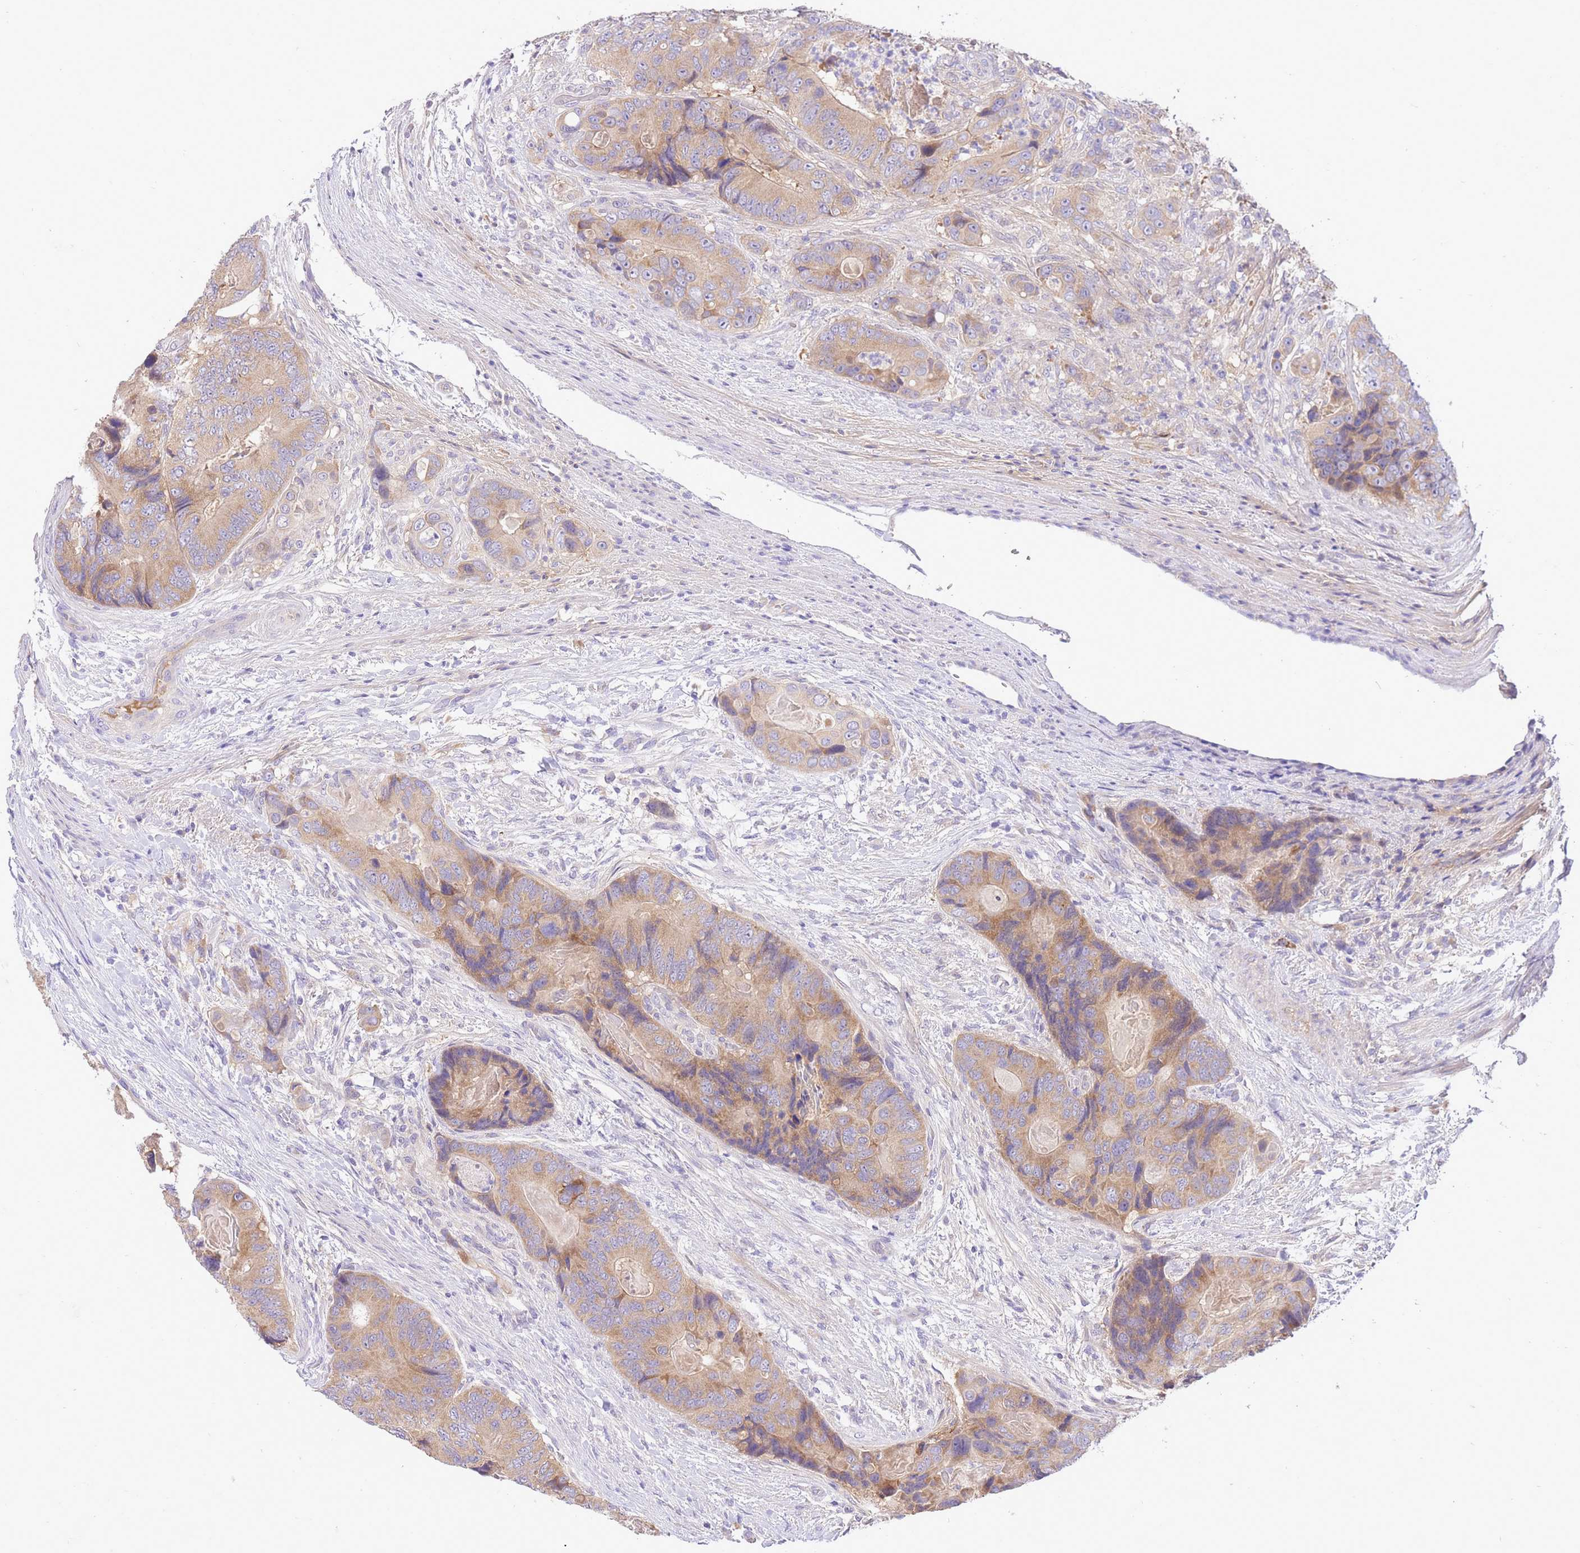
{"staining": {"intensity": "weak", "quantity": "25%-75%", "location": "cytoplasmic/membranous"}, "tissue": "colorectal cancer", "cell_type": "Tumor cells", "image_type": "cancer", "snomed": [{"axis": "morphology", "description": "Adenocarcinoma, NOS"}, {"axis": "topography", "description": "Colon"}], "caption": "This histopathology image shows colorectal cancer stained with immunohistochemistry to label a protein in brown. The cytoplasmic/membranous of tumor cells show weak positivity for the protein. Nuclei are counter-stained blue.", "gene": "LIPH", "patient": {"sex": "male", "age": 84}}